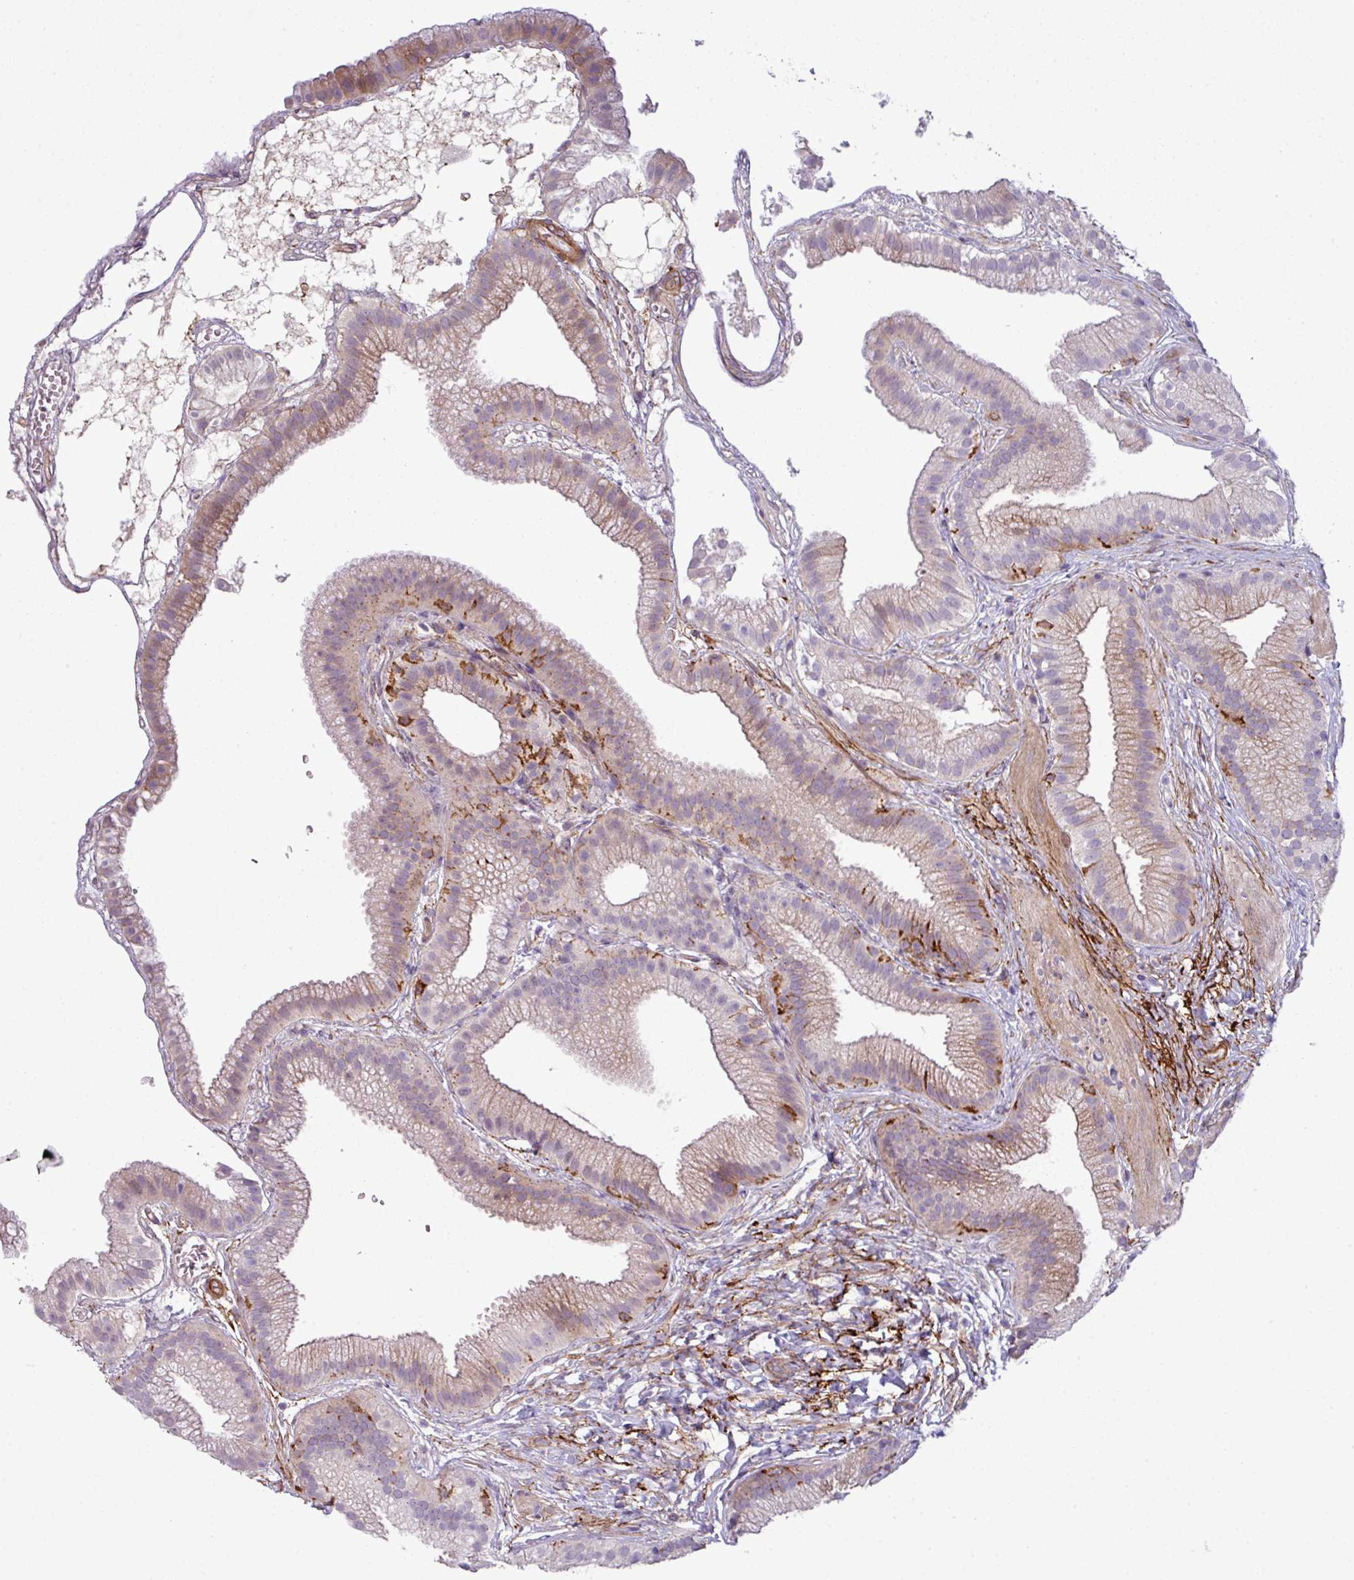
{"staining": {"intensity": "moderate", "quantity": "<25%", "location": "cytoplasmic/membranous"}, "tissue": "gallbladder", "cell_type": "Glandular cells", "image_type": "normal", "snomed": [{"axis": "morphology", "description": "Normal tissue, NOS"}, {"axis": "topography", "description": "Gallbladder"}], "caption": "High-magnification brightfield microscopy of normal gallbladder stained with DAB (brown) and counterstained with hematoxylin (blue). glandular cells exhibit moderate cytoplasmic/membranous staining is identified in about<25% of cells. (brown staining indicates protein expression, while blue staining denotes nuclei).", "gene": "COL8A1", "patient": {"sex": "female", "age": 63}}